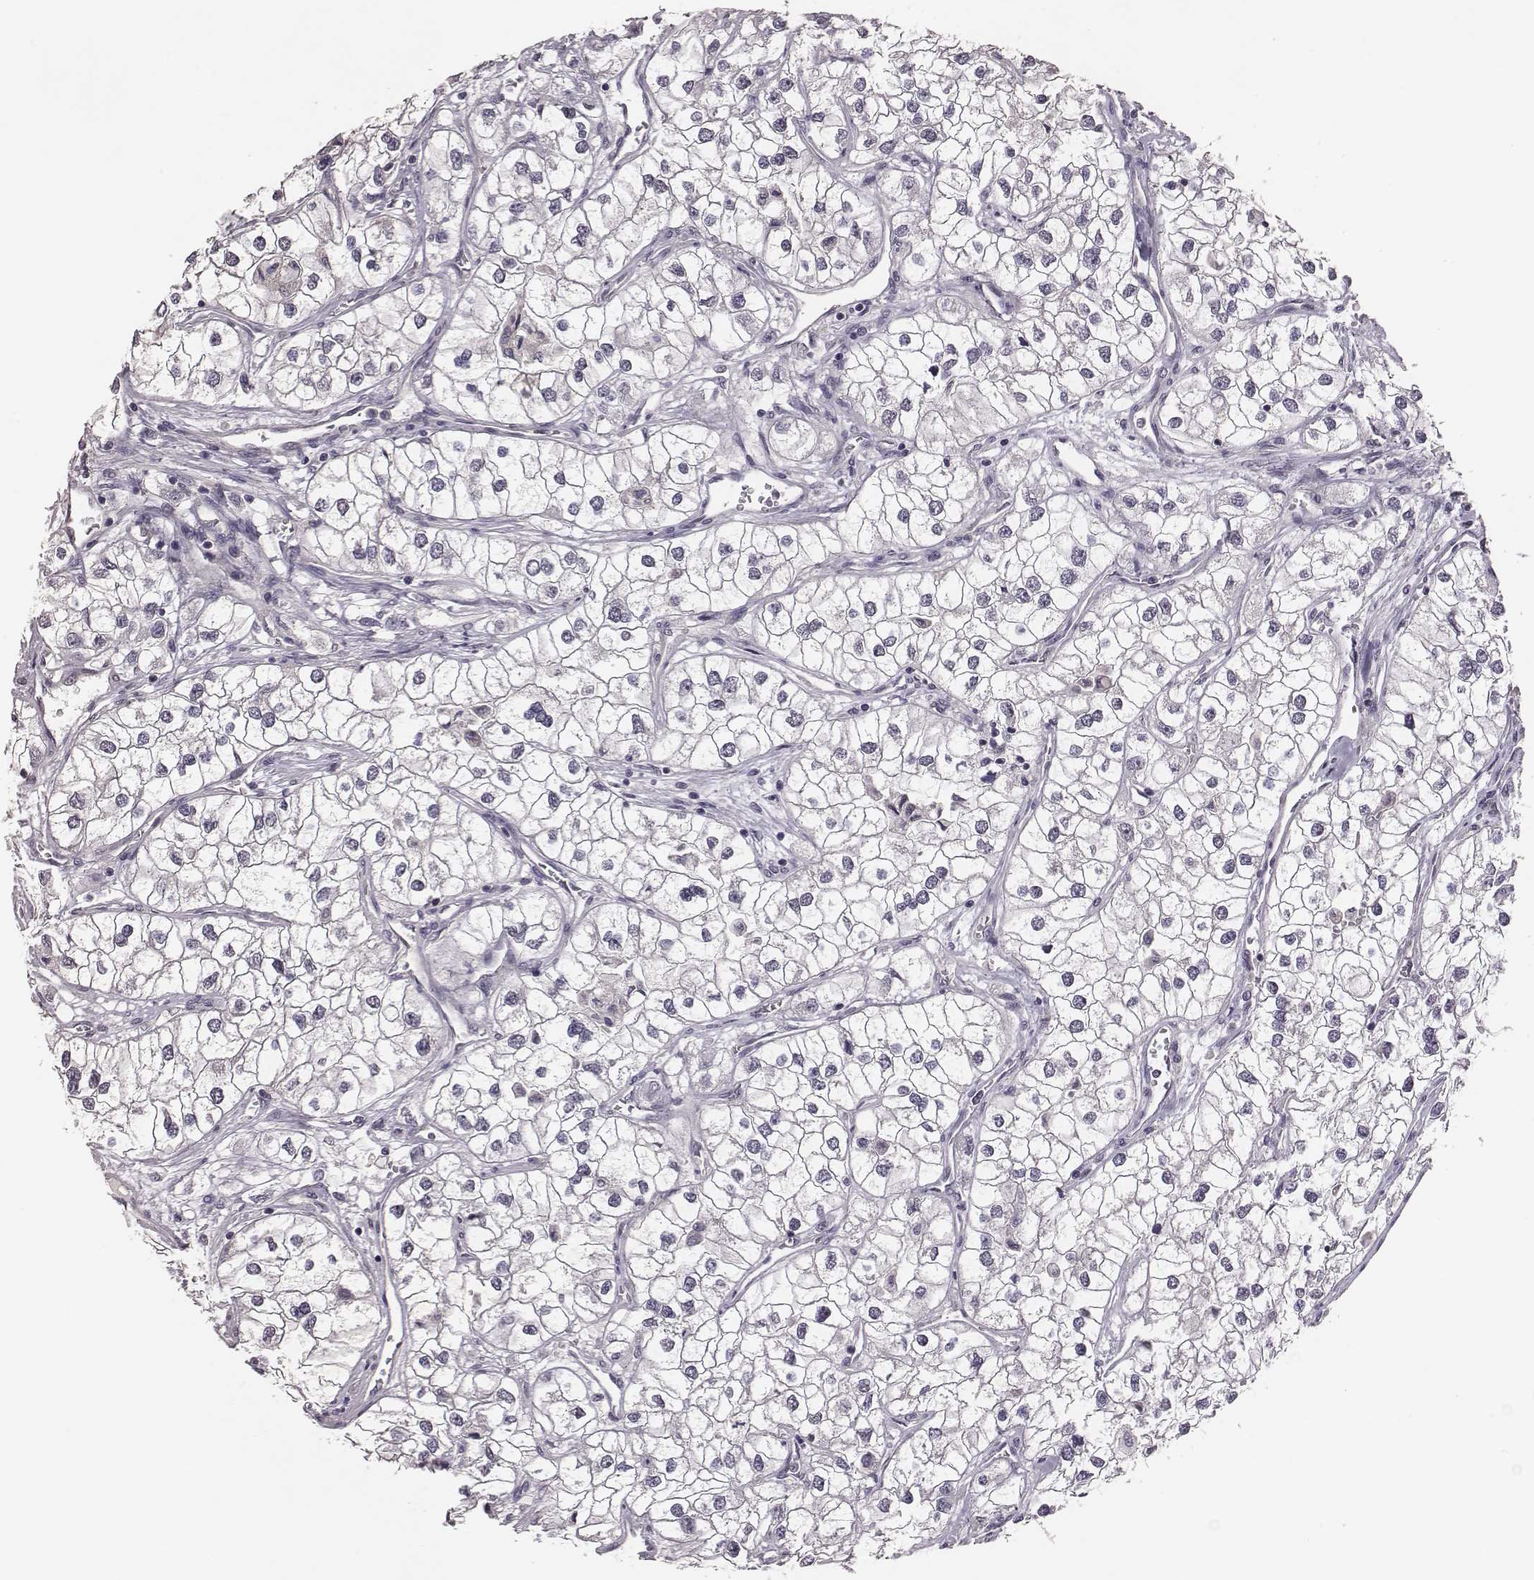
{"staining": {"intensity": "negative", "quantity": "none", "location": "none"}, "tissue": "renal cancer", "cell_type": "Tumor cells", "image_type": "cancer", "snomed": [{"axis": "morphology", "description": "Adenocarcinoma, NOS"}, {"axis": "topography", "description": "Kidney"}], "caption": "A histopathology image of human adenocarcinoma (renal) is negative for staining in tumor cells.", "gene": "SCARF1", "patient": {"sex": "male", "age": 59}}